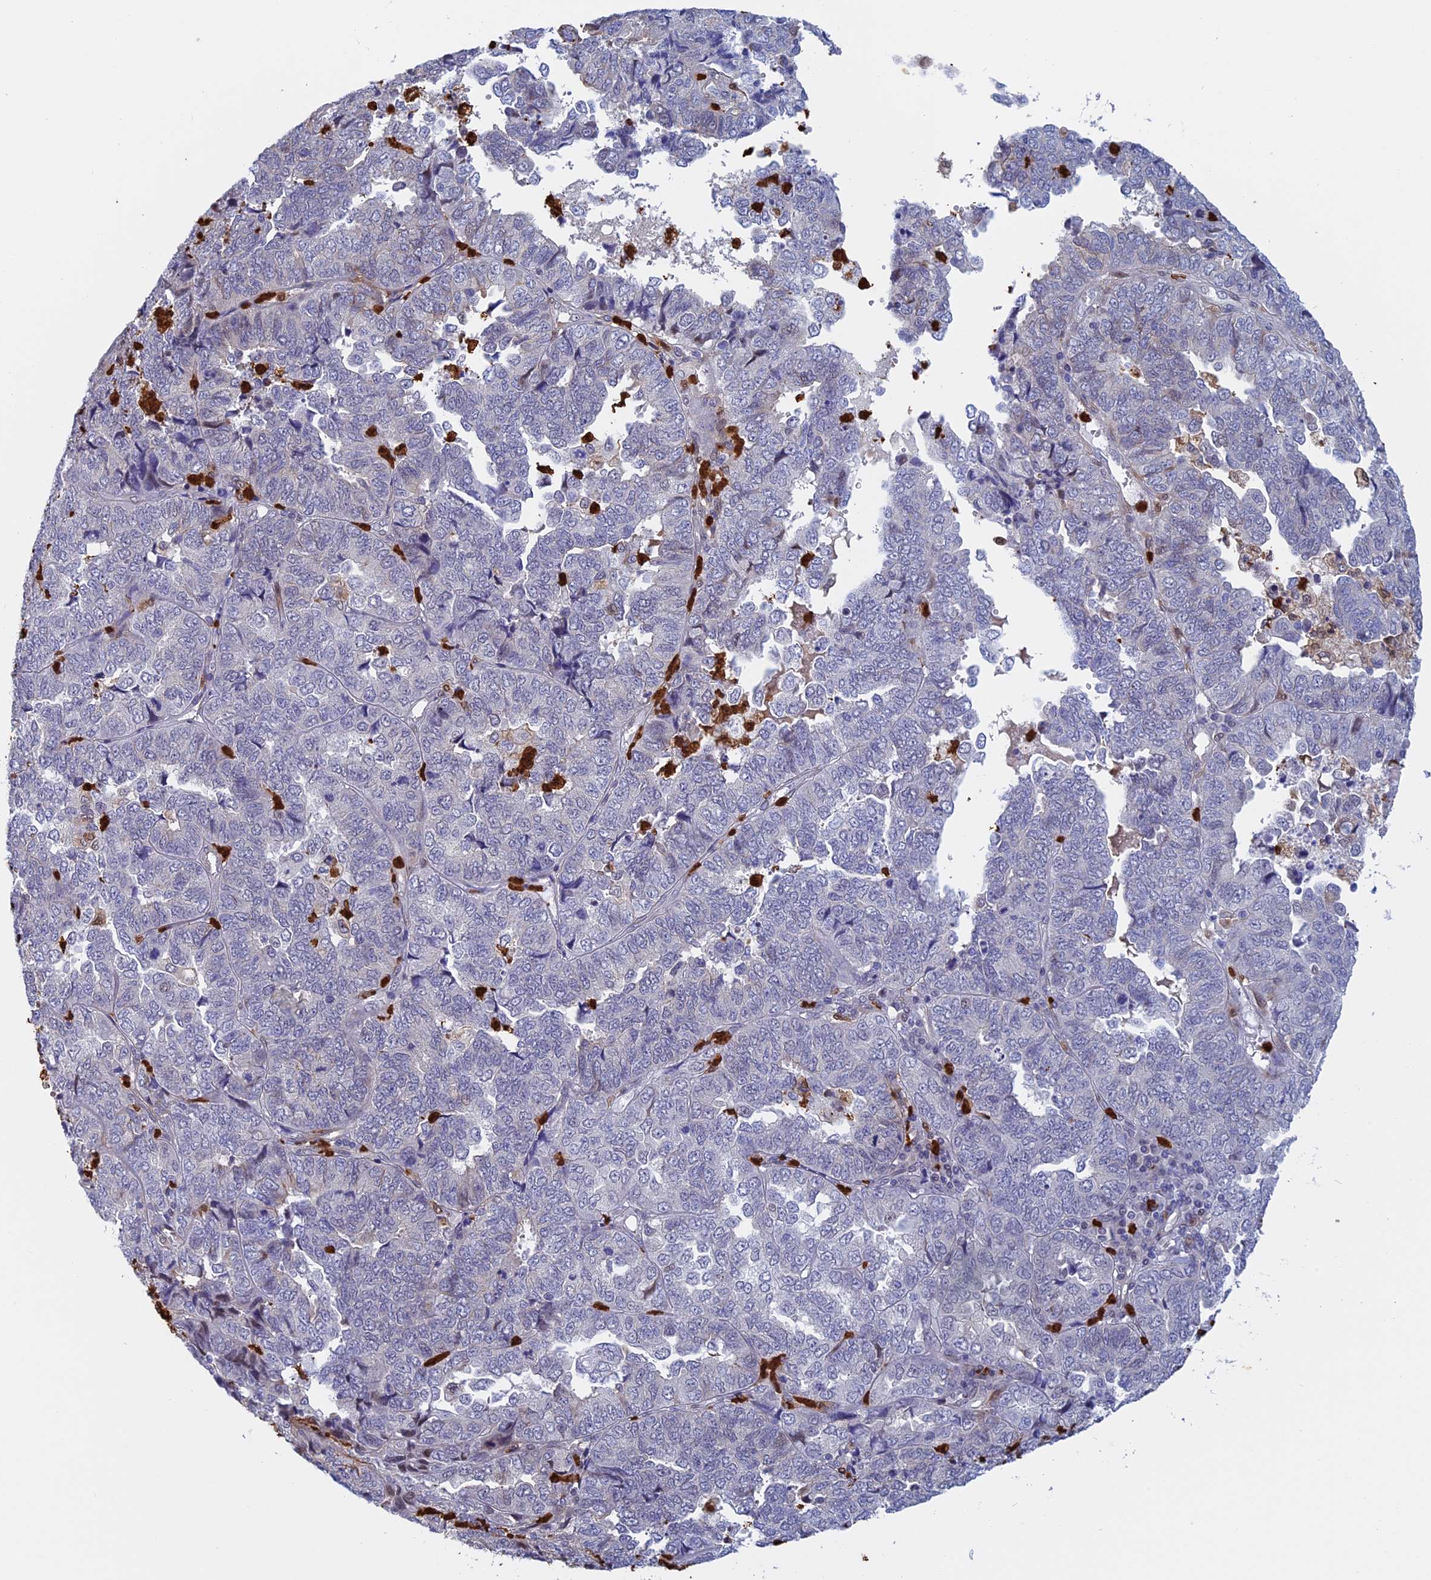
{"staining": {"intensity": "negative", "quantity": "none", "location": "none"}, "tissue": "endometrial cancer", "cell_type": "Tumor cells", "image_type": "cancer", "snomed": [{"axis": "morphology", "description": "Adenocarcinoma, NOS"}, {"axis": "topography", "description": "Endometrium"}], "caption": "Endometrial cancer (adenocarcinoma) was stained to show a protein in brown. There is no significant staining in tumor cells.", "gene": "SLC26A1", "patient": {"sex": "female", "age": 79}}